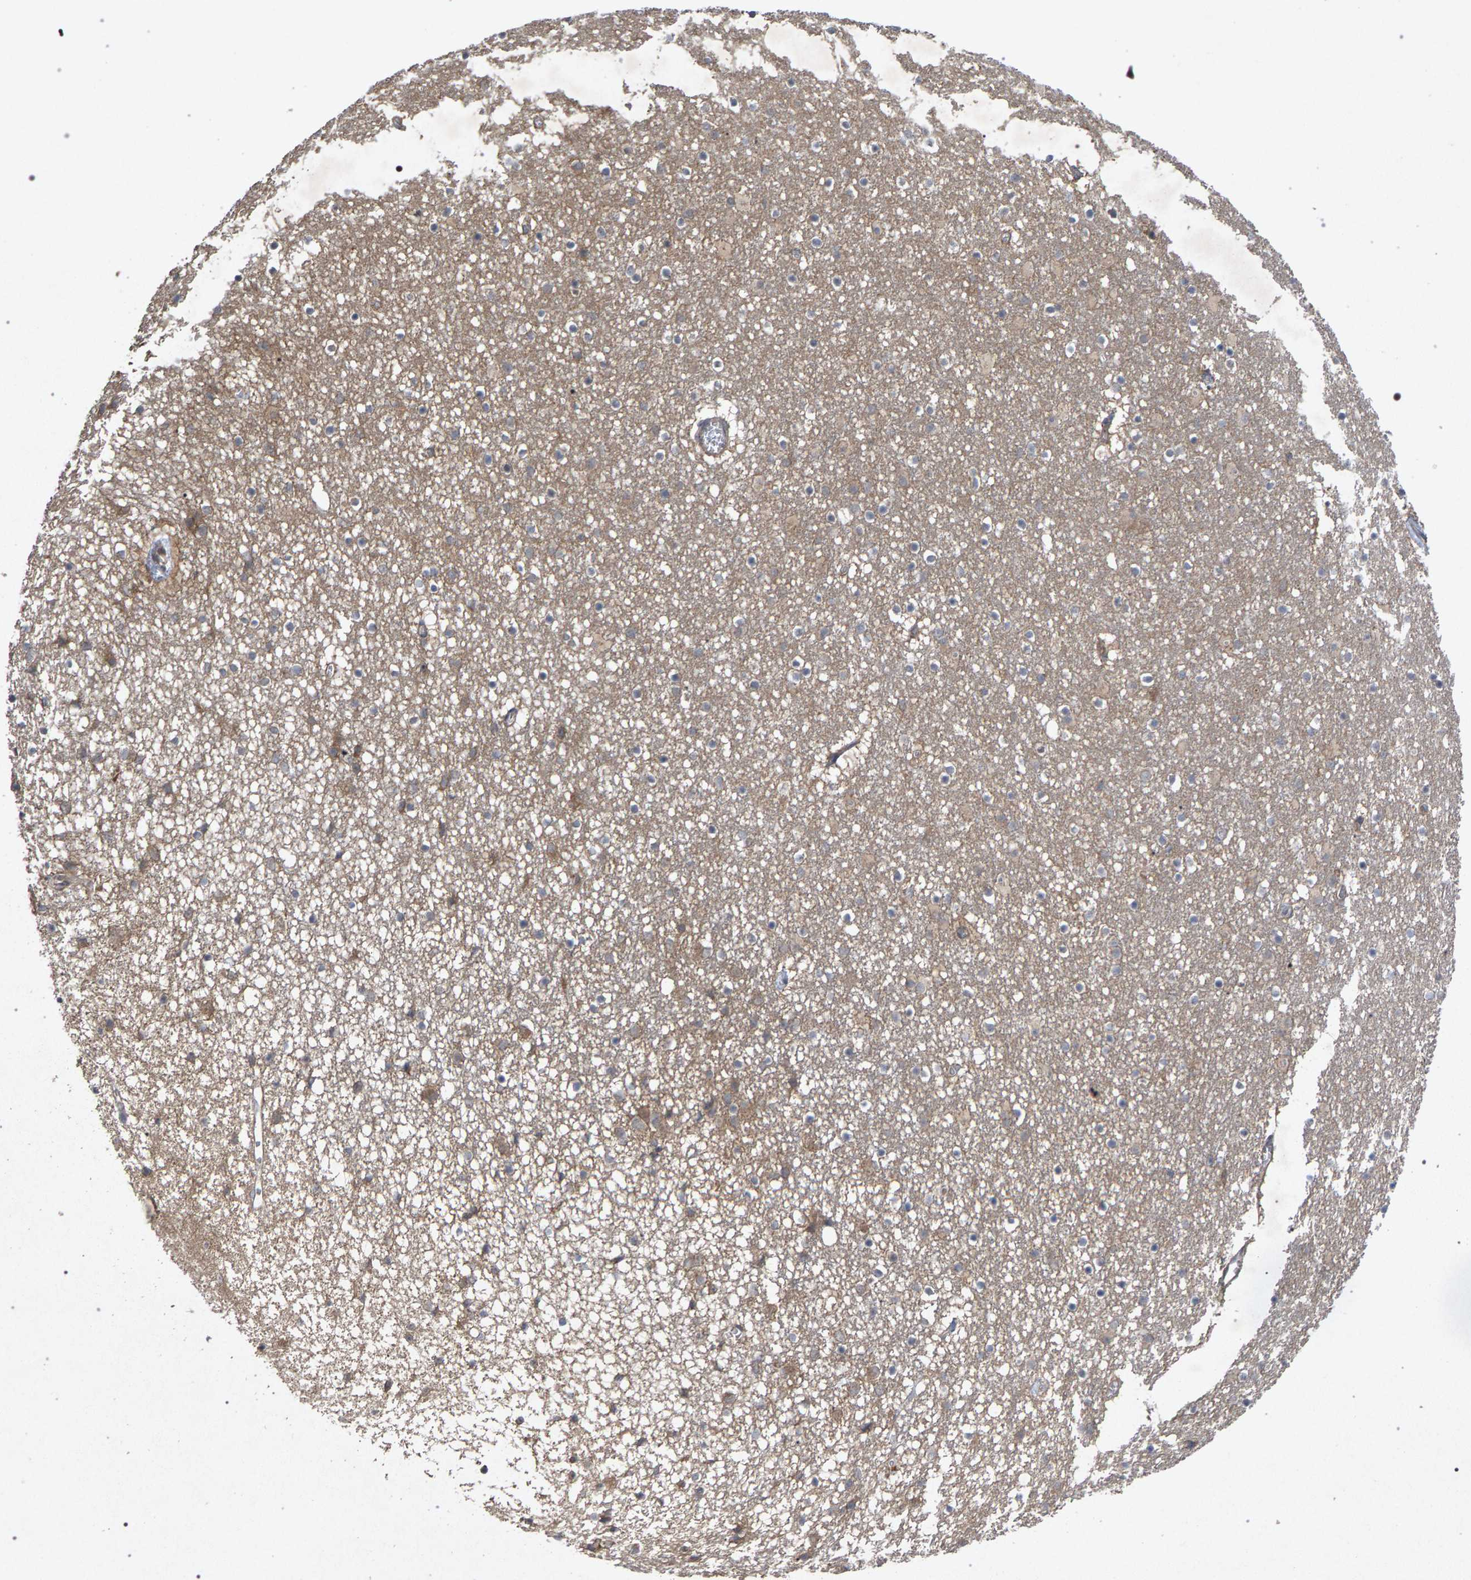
{"staining": {"intensity": "moderate", "quantity": "<25%", "location": "cytoplasmic/membranous"}, "tissue": "caudate", "cell_type": "Glial cells", "image_type": "normal", "snomed": [{"axis": "morphology", "description": "Normal tissue, NOS"}, {"axis": "topography", "description": "Lateral ventricle wall"}], "caption": "IHC image of benign caudate: caudate stained using immunohistochemistry (IHC) demonstrates low levels of moderate protein expression localized specifically in the cytoplasmic/membranous of glial cells, appearing as a cytoplasmic/membranous brown color.", "gene": "SLC4A4", "patient": {"sex": "male", "age": 45}}